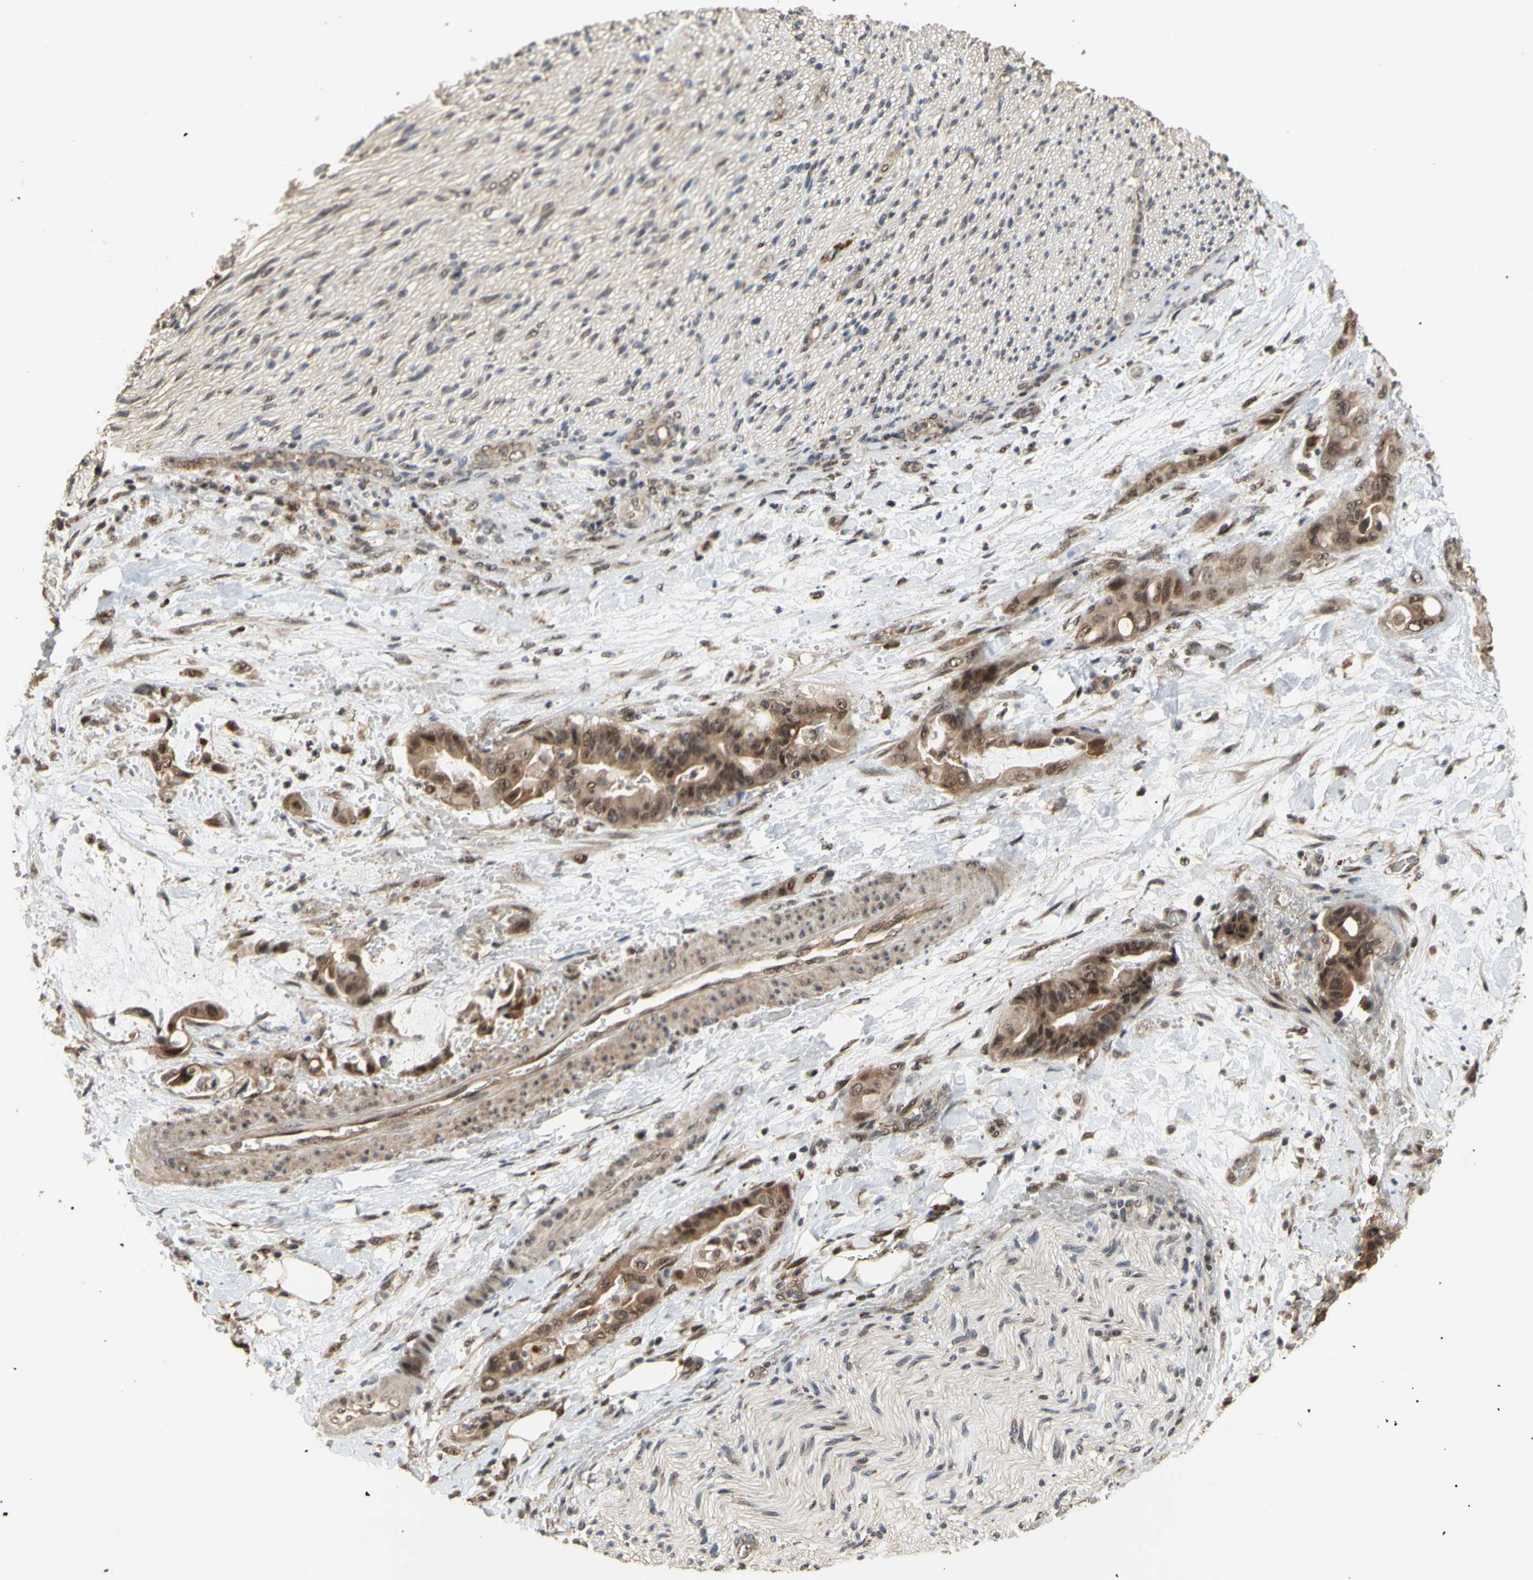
{"staining": {"intensity": "moderate", "quantity": ">75%", "location": "cytoplasmic/membranous"}, "tissue": "liver cancer", "cell_type": "Tumor cells", "image_type": "cancer", "snomed": [{"axis": "morphology", "description": "Cholangiocarcinoma"}, {"axis": "topography", "description": "Liver"}], "caption": "Immunohistochemistry (DAB) staining of human liver cancer (cholangiocarcinoma) exhibits moderate cytoplasmic/membranous protein staining in about >75% of tumor cells. (DAB (3,3'-diaminobenzidine) = brown stain, brightfield microscopy at high magnification).", "gene": "GTF2E2", "patient": {"sex": "female", "age": 61}}